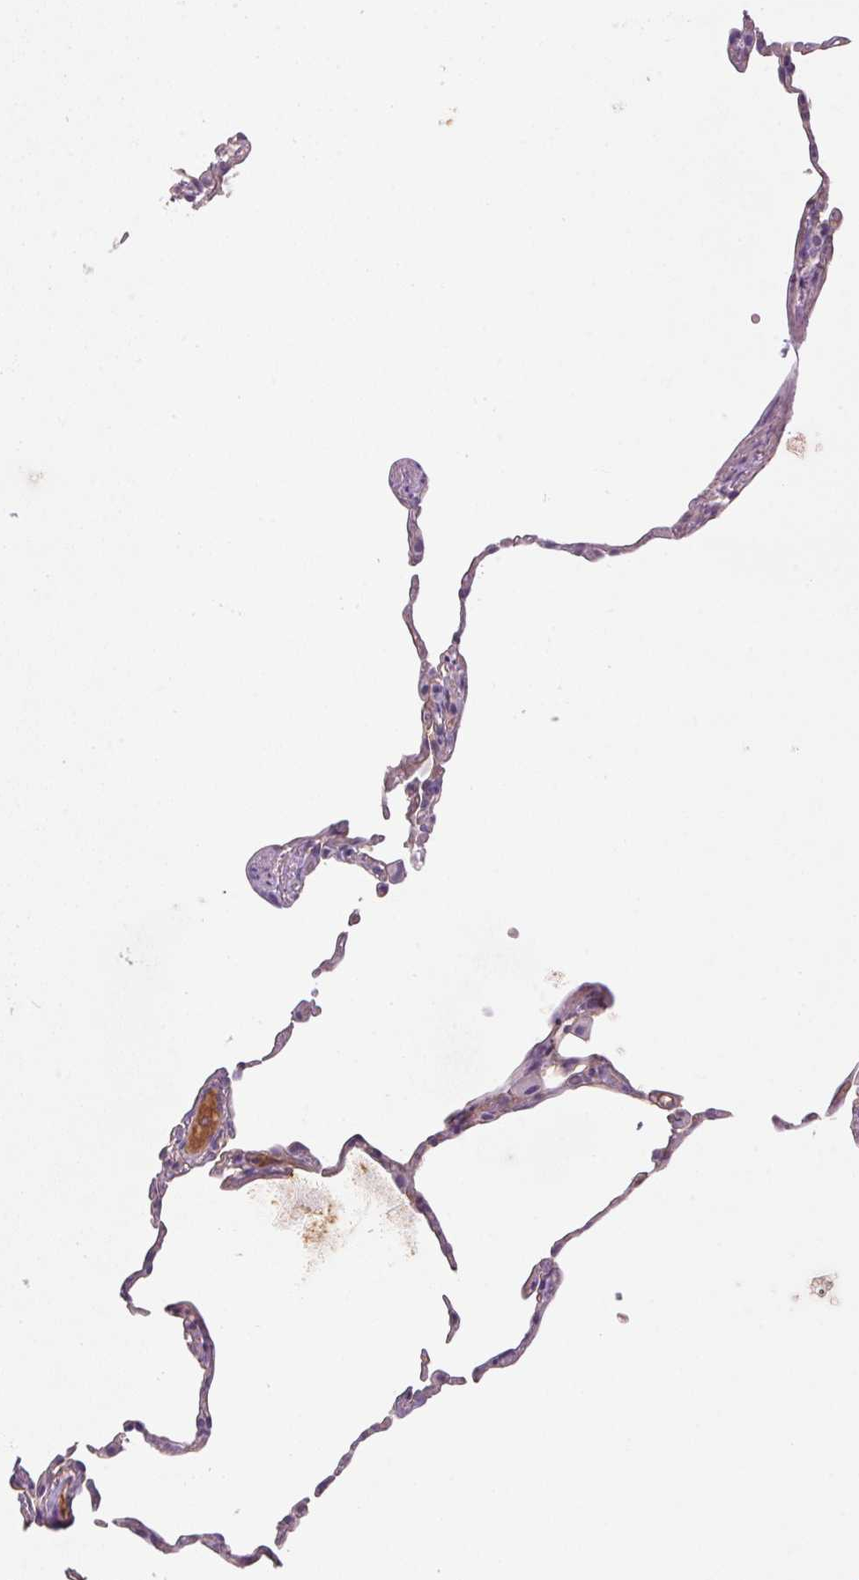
{"staining": {"intensity": "weak", "quantity": "<25%", "location": "cytoplasmic/membranous"}, "tissue": "lung", "cell_type": "Alveolar cells", "image_type": "normal", "snomed": [{"axis": "morphology", "description": "Normal tissue, NOS"}, {"axis": "topography", "description": "Lung"}], "caption": "Image shows no protein expression in alveolar cells of unremarkable lung.", "gene": "APOC4", "patient": {"sex": "female", "age": 57}}